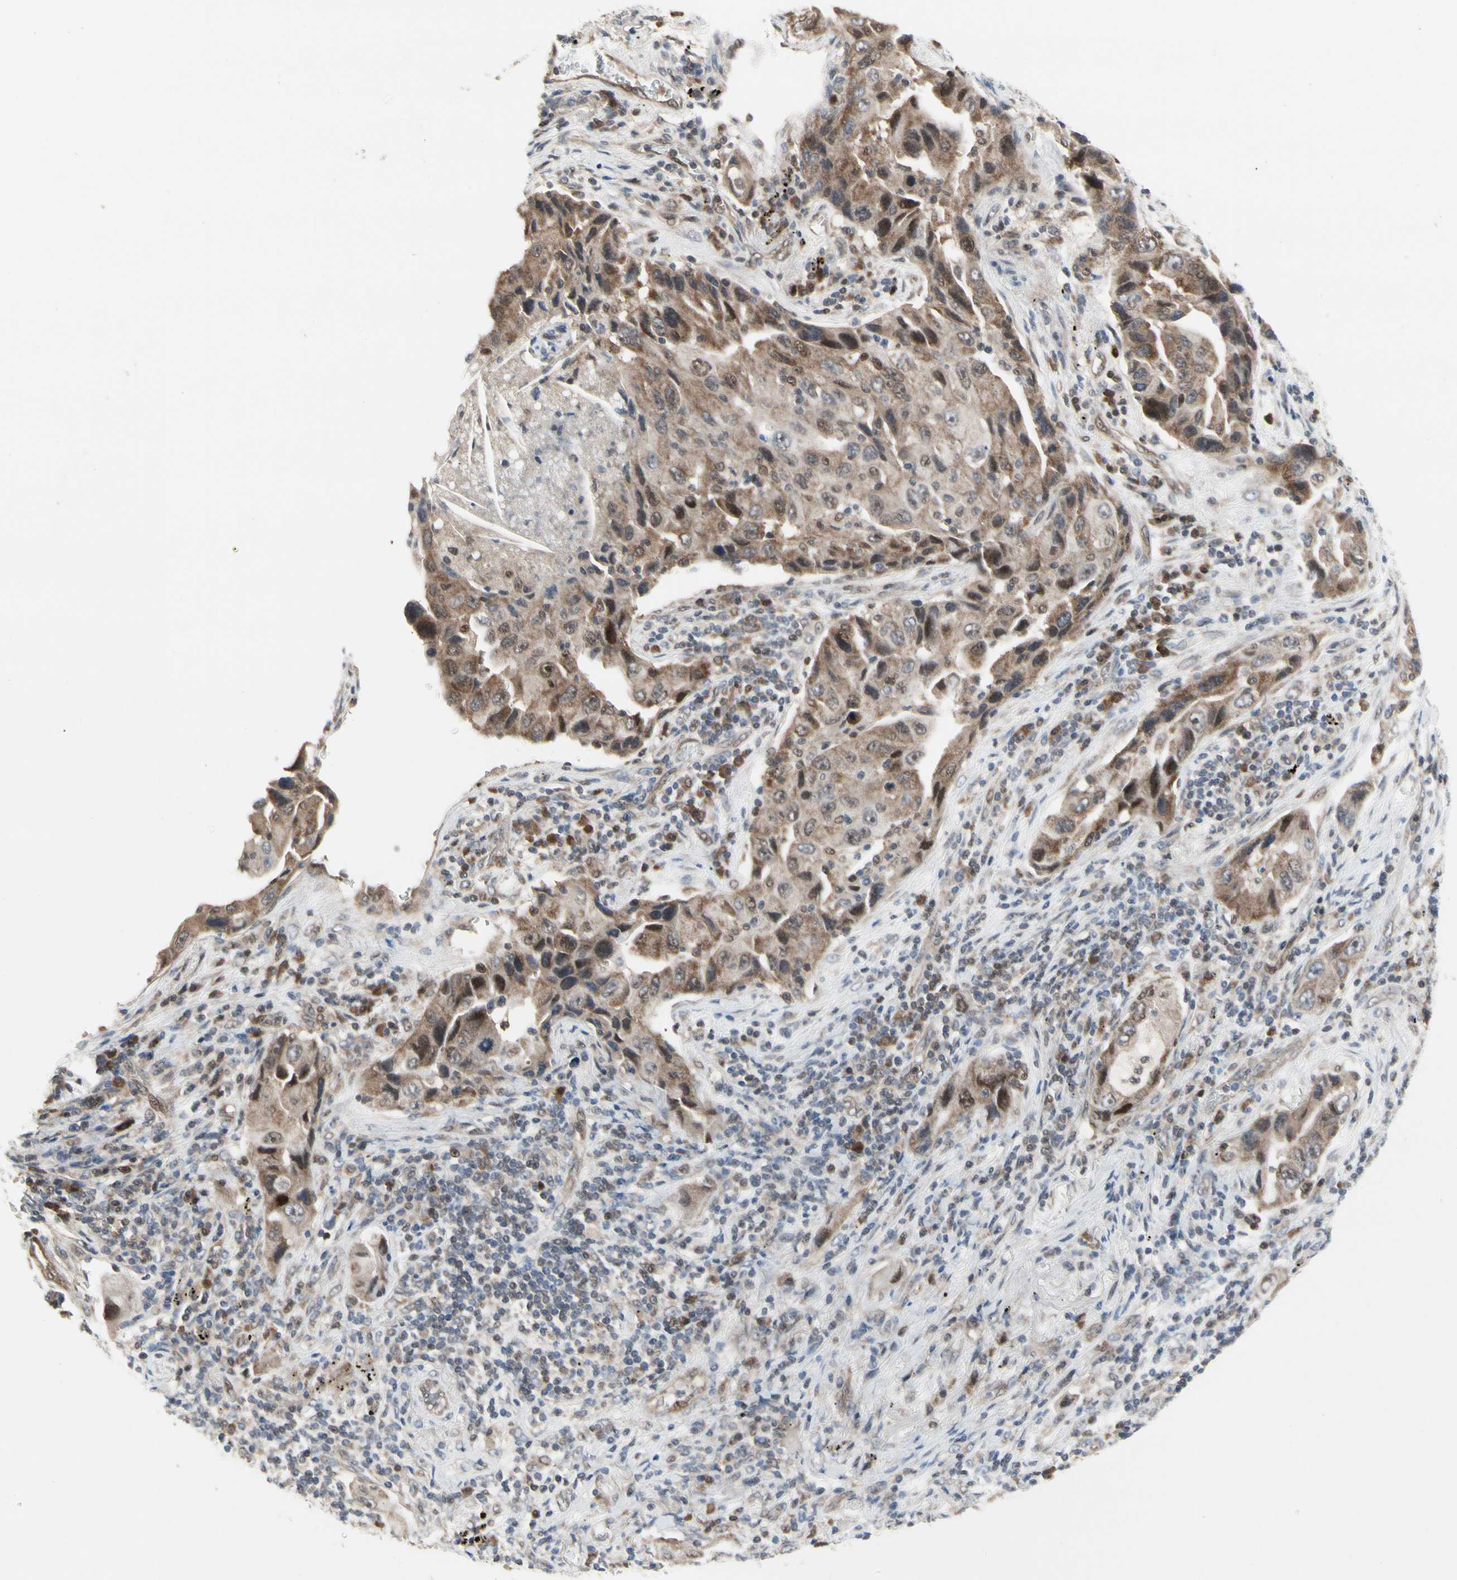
{"staining": {"intensity": "moderate", "quantity": ">75%", "location": "cytoplasmic/membranous,nuclear"}, "tissue": "lung cancer", "cell_type": "Tumor cells", "image_type": "cancer", "snomed": [{"axis": "morphology", "description": "Adenocarcinoma, NOS"}, {"axis": "topography", "description": "Lung"}], "caption": "A brown stain labels moderate cytoplasmic/membranous and nuclear expression of a protein in lung cancer (adenocarcinoma) tumor cells. Using DAB (3,3'-diaminobenzidine) (brown) and hematoxylin (blue) stains, captured at high magnification using brightfield microscopy.", "gene": "CDK5", "patient": {"sex": "female", "age": 65}}